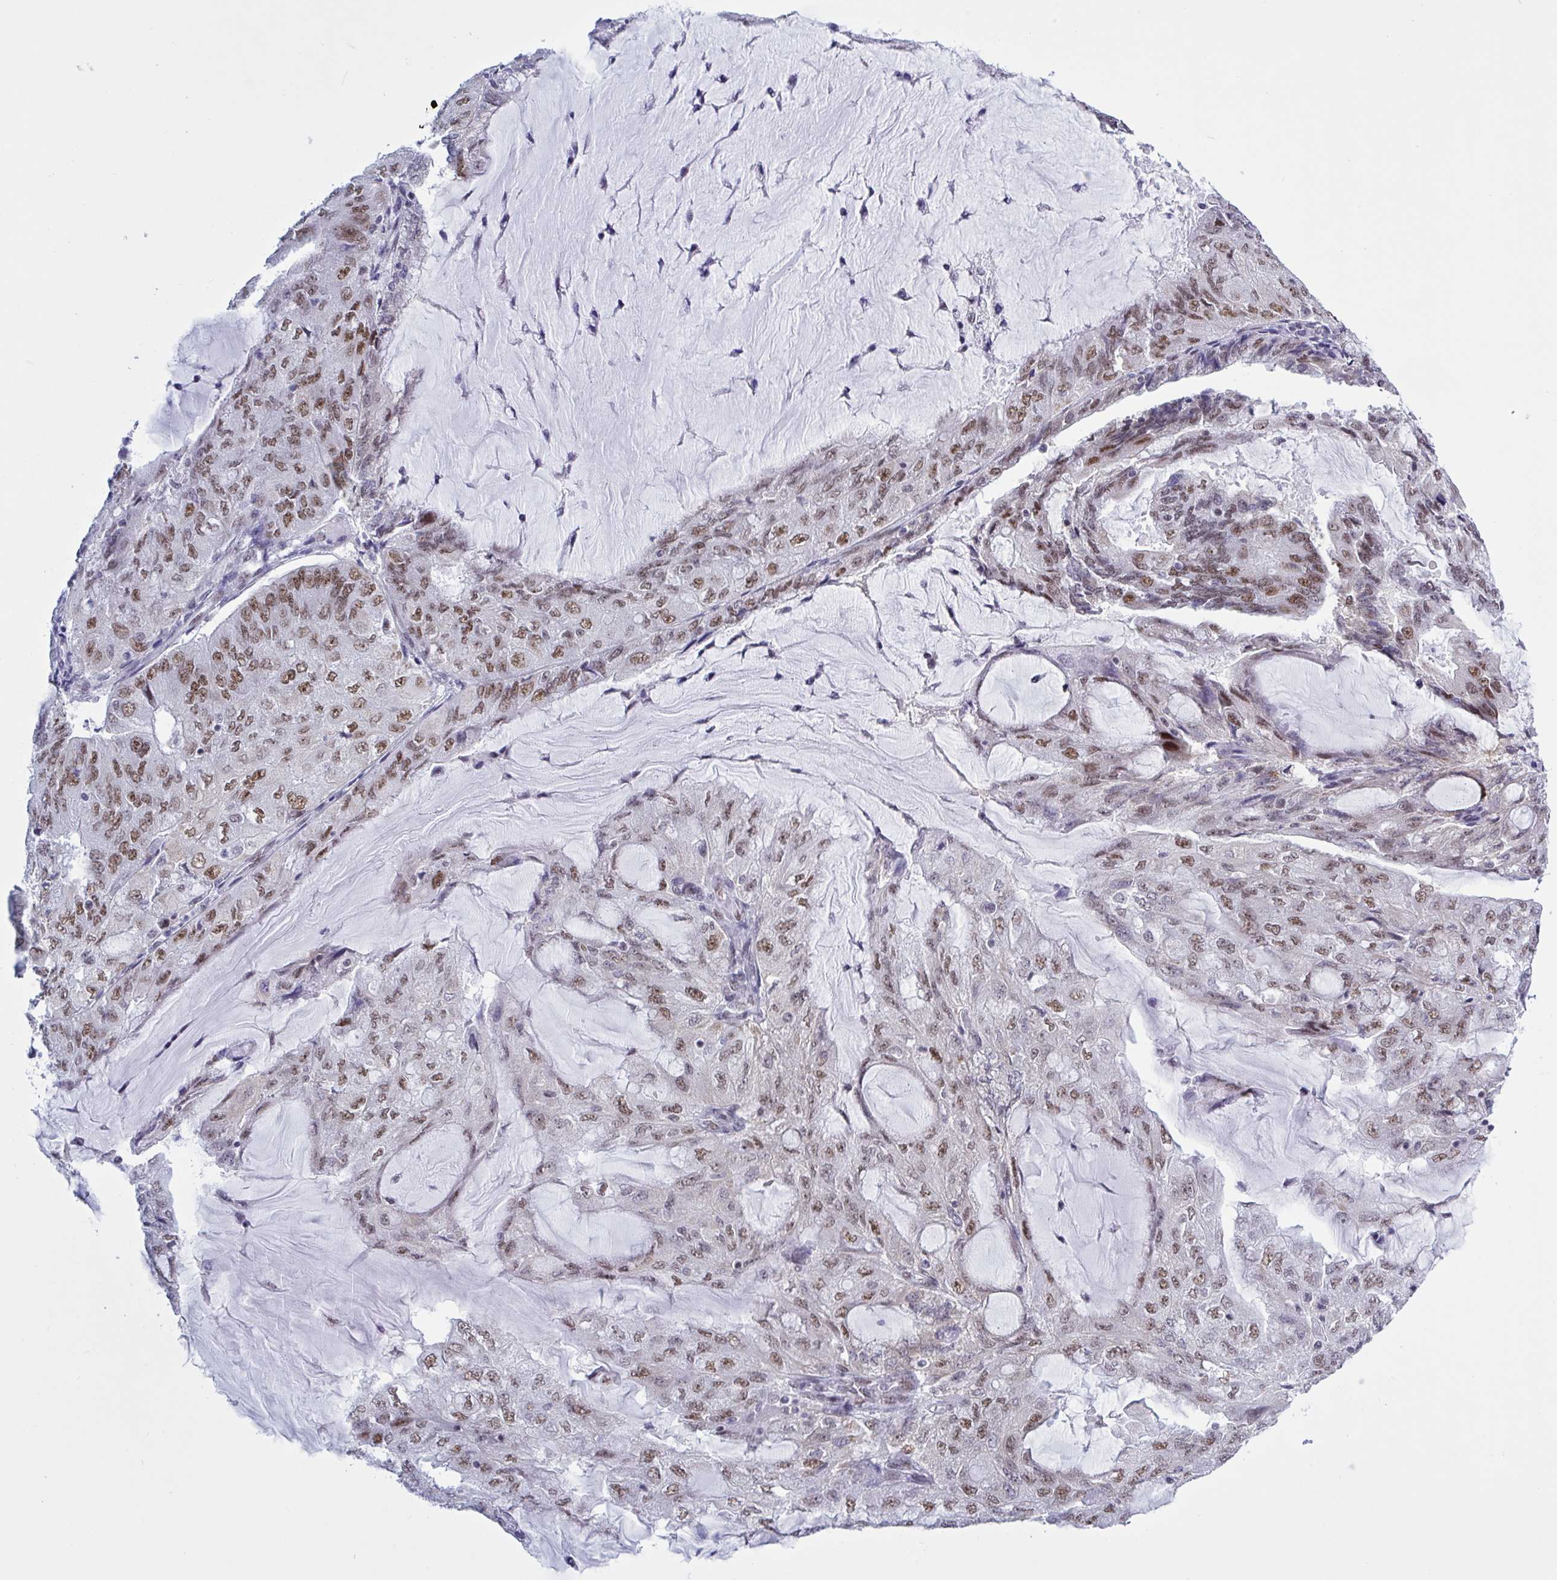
{"staining": {"intensity": "moderate", "quantity": "25%-75%", "location": "nuclear"}, "tissue": "endometrial cancer", "cell_type": "Tumor cells", "image_type": "cancer", "snomed": [{"axis": "morphology", "description": "Adenocarcinoma, NOS"}, {"axis": "topography", "description": "Endometrium"}], "caption": "IHC staining of endometrial adenocarcinoma, which exhibits medium levels of moderate nuclear expression in about 25%-75% of tumor cells indicating moderate nuclear protein expression. The staining was performed using DAB (brown) for protein detection and nuclei were counterstained in hematoxylin (blue).", "gene": "PPP1R10", "patient": {"sex": "female", "age": 81}}